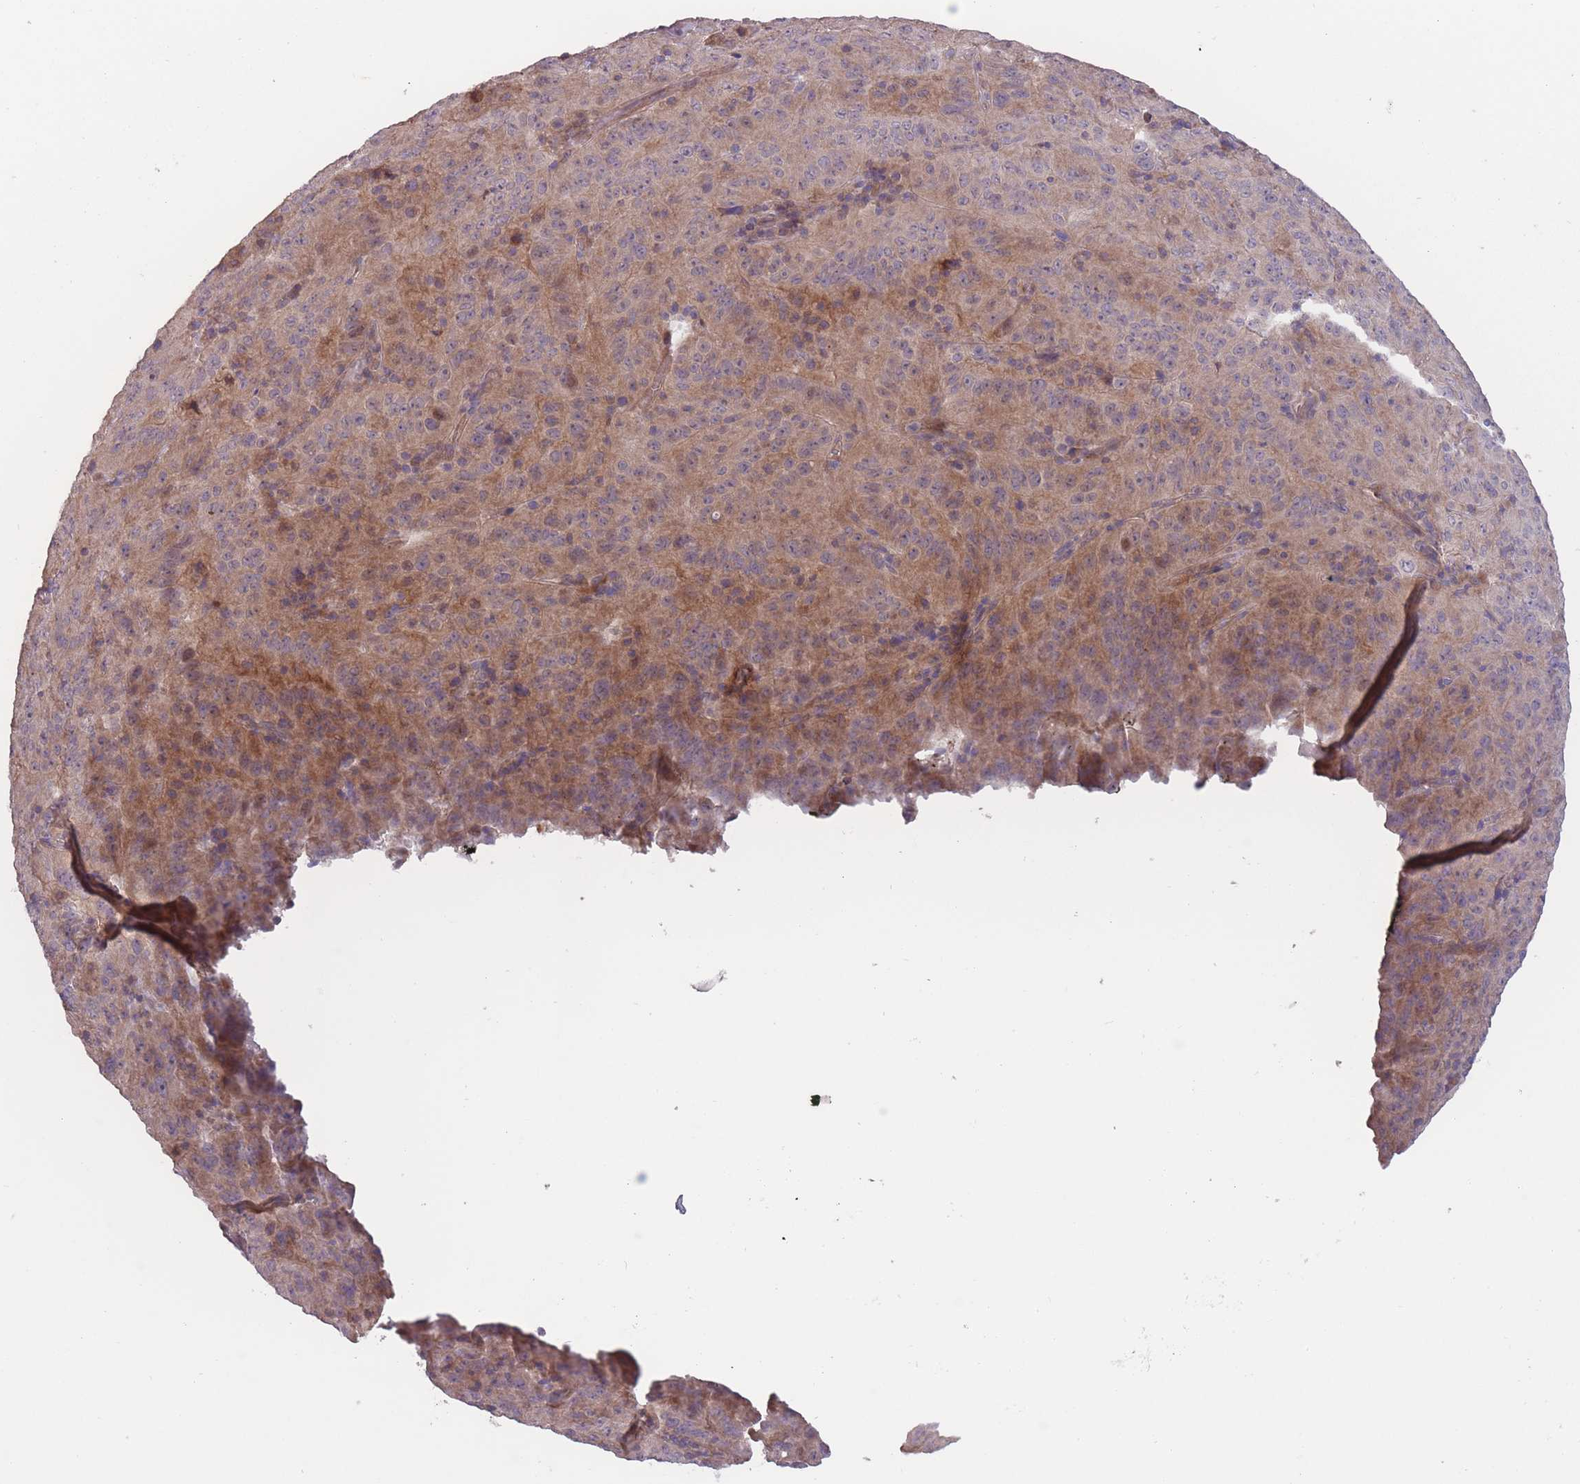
{"staining": {"intensity": "moderate", "quantity": "25%-75%", "location": "cytoplasmic/membranous"}, "tissue": "pancreatic cancer", "cell_type": "Tumor cells", "image_type": "cancer", "snomed": [{"axis": "morphology", "description": "Adenocarcinoma, NOS"}, {"axis": "topography", "description": "Pancreas"}], "caption": "This is an image of immunohistochemistry (IHC) staining of adenocarcinoma (pancreatic), which shows moderate positivity in the cytoplasmic/membranous of tumor cells.", "gene": "ITPKC", "patient": {"sex": "male", "age": 63}}